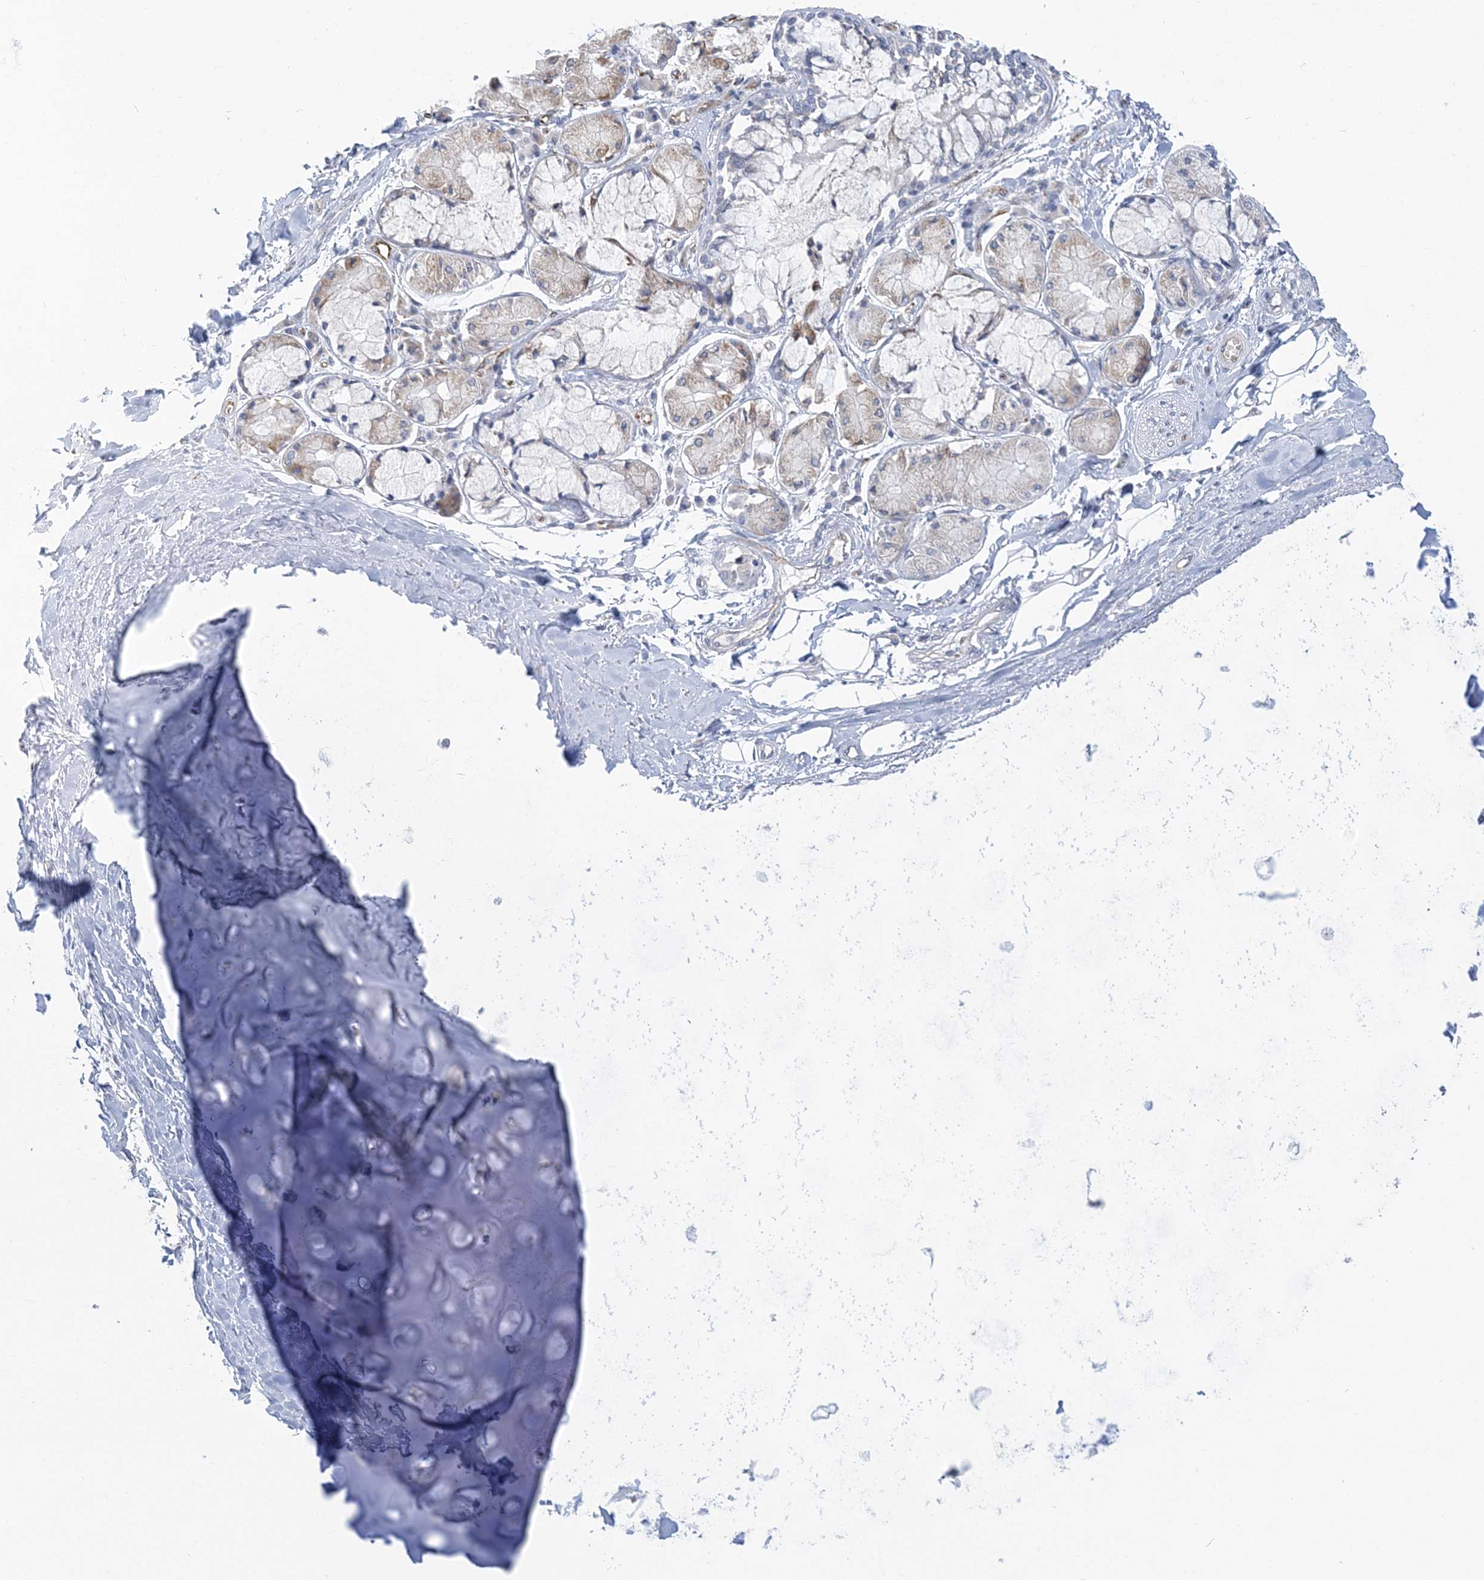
{"staining": {"intensity": "negative", "quantity": "none", "location": "none"}, "tissue": "adipose tissue", "cell_type": "Adipocytes", "image_type": "normal", "snomed": [{"axis": "morphology", "description": "Normal tissue, NOS"}, {"axis": "topography", "description": "Cartilage tissue"}, {"axis": "topography", "description": "Bronchus"}, {"axis": "topography", "description": "Lung"}, {"axis": "topography", "description": "Peripheral nerve tissue"}], "caption": "Immunohistochemistry of unremarkable adipose tissue exhibits no positivity in adipocytes. The staining was performed using DAB to visualize the protein expression in brown, while the nuclei were stained in blue with hematoxylin (Magnification: 20x).", "gene": "PLEKHG4B", "patient": {"sex": "female", "age": 49}}